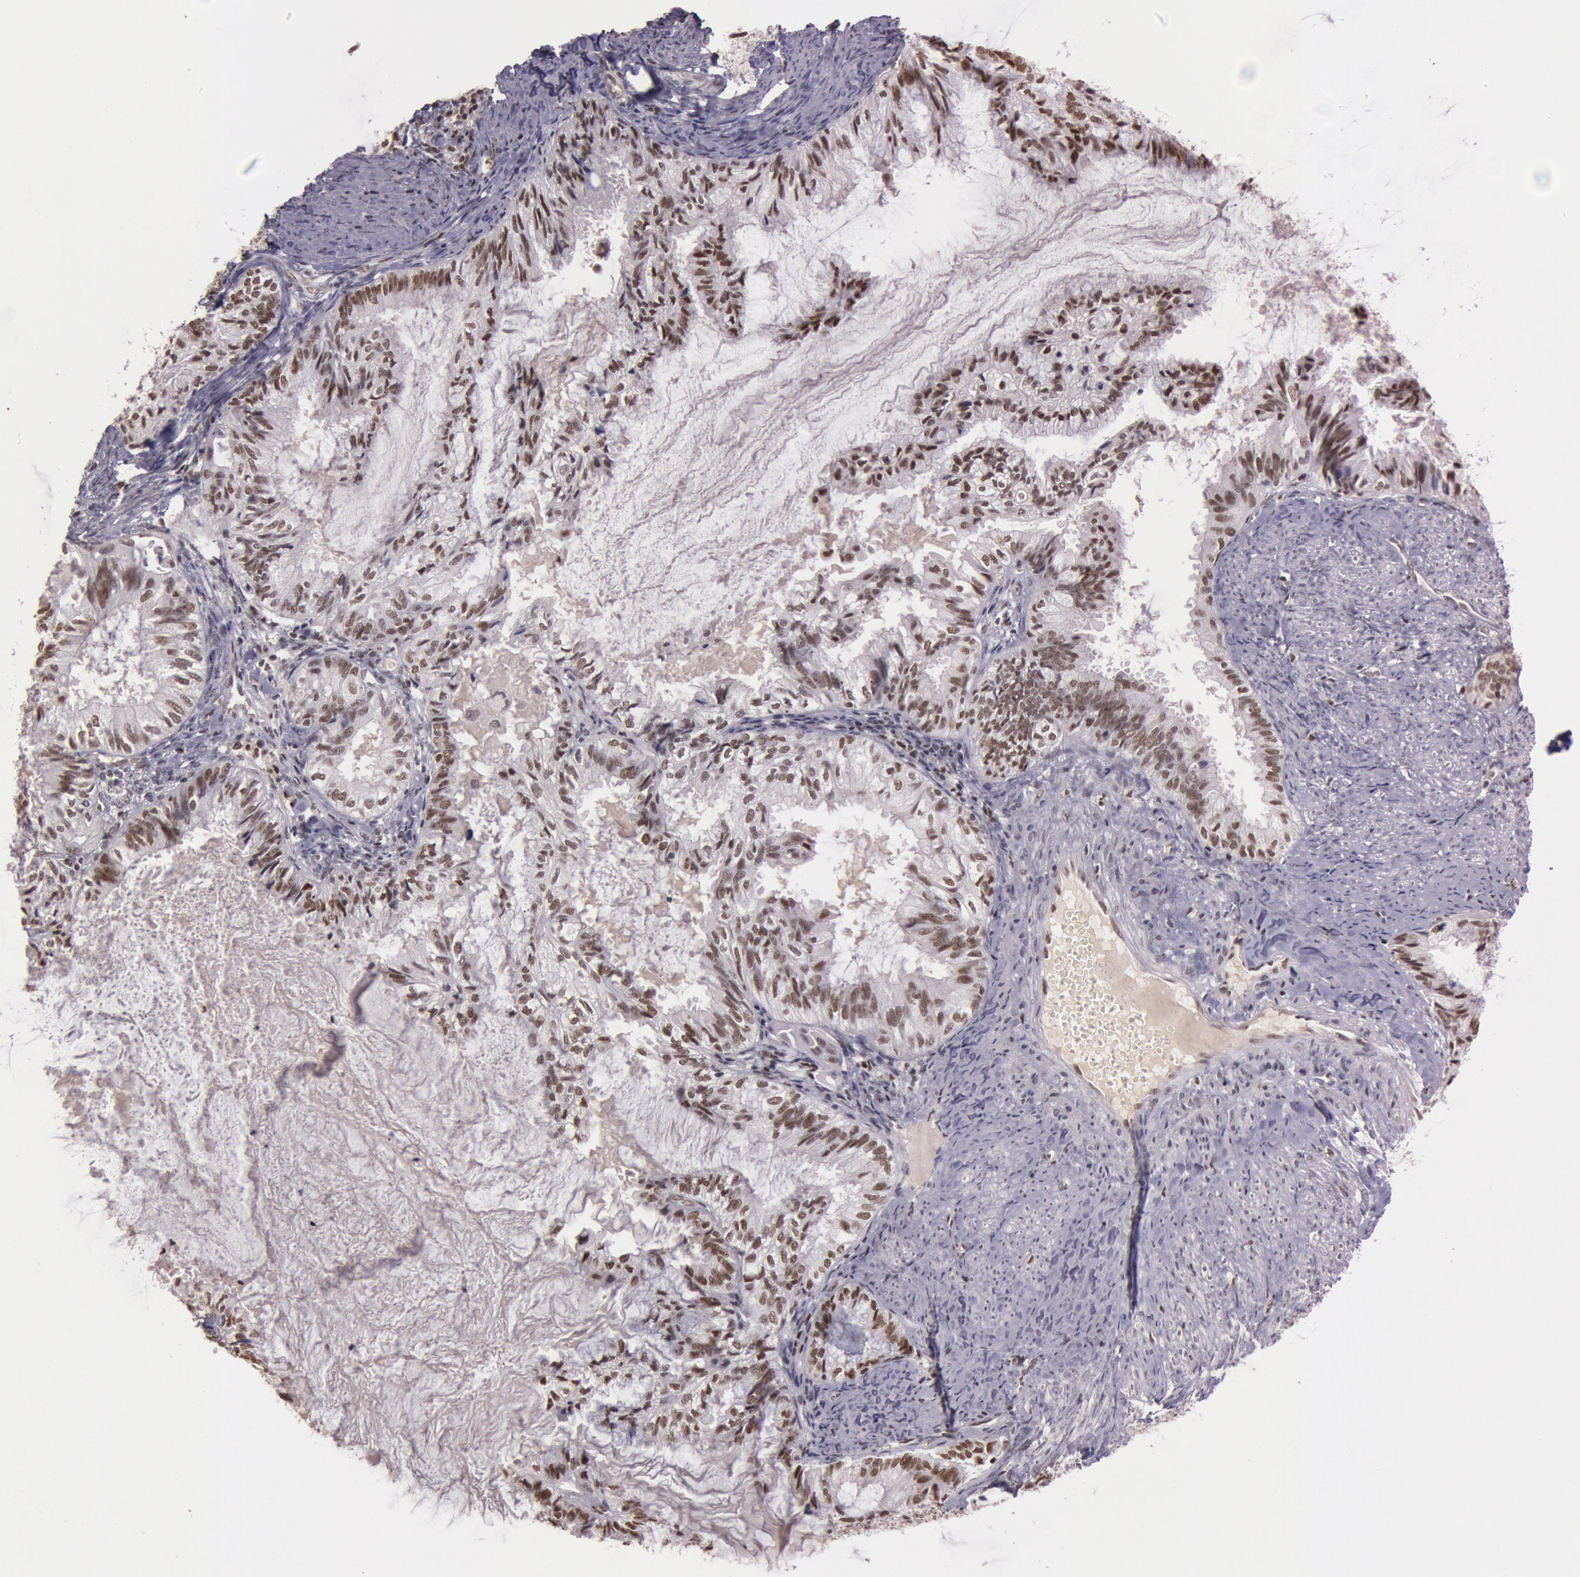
{"staining": {"intensity": "moderate", "quantity": ">75%", "location": "nuclear"}, "tissue": "endometrial cancer", "cell_type": "Tumor cells", "image_type": "cancer", "snomed": [{"axis": "morphology", "description": "Adenocarcinoma, NOS"}, {"axis": "topography", "description": "Endometrium"}], "caption": "Endometrial adenocarcinoma stained with IHC displays moderate nuclear staining in approximately >75% of tumor cells.", "gene": "TASL", "patient": {"sex": "female", "age": 86}}